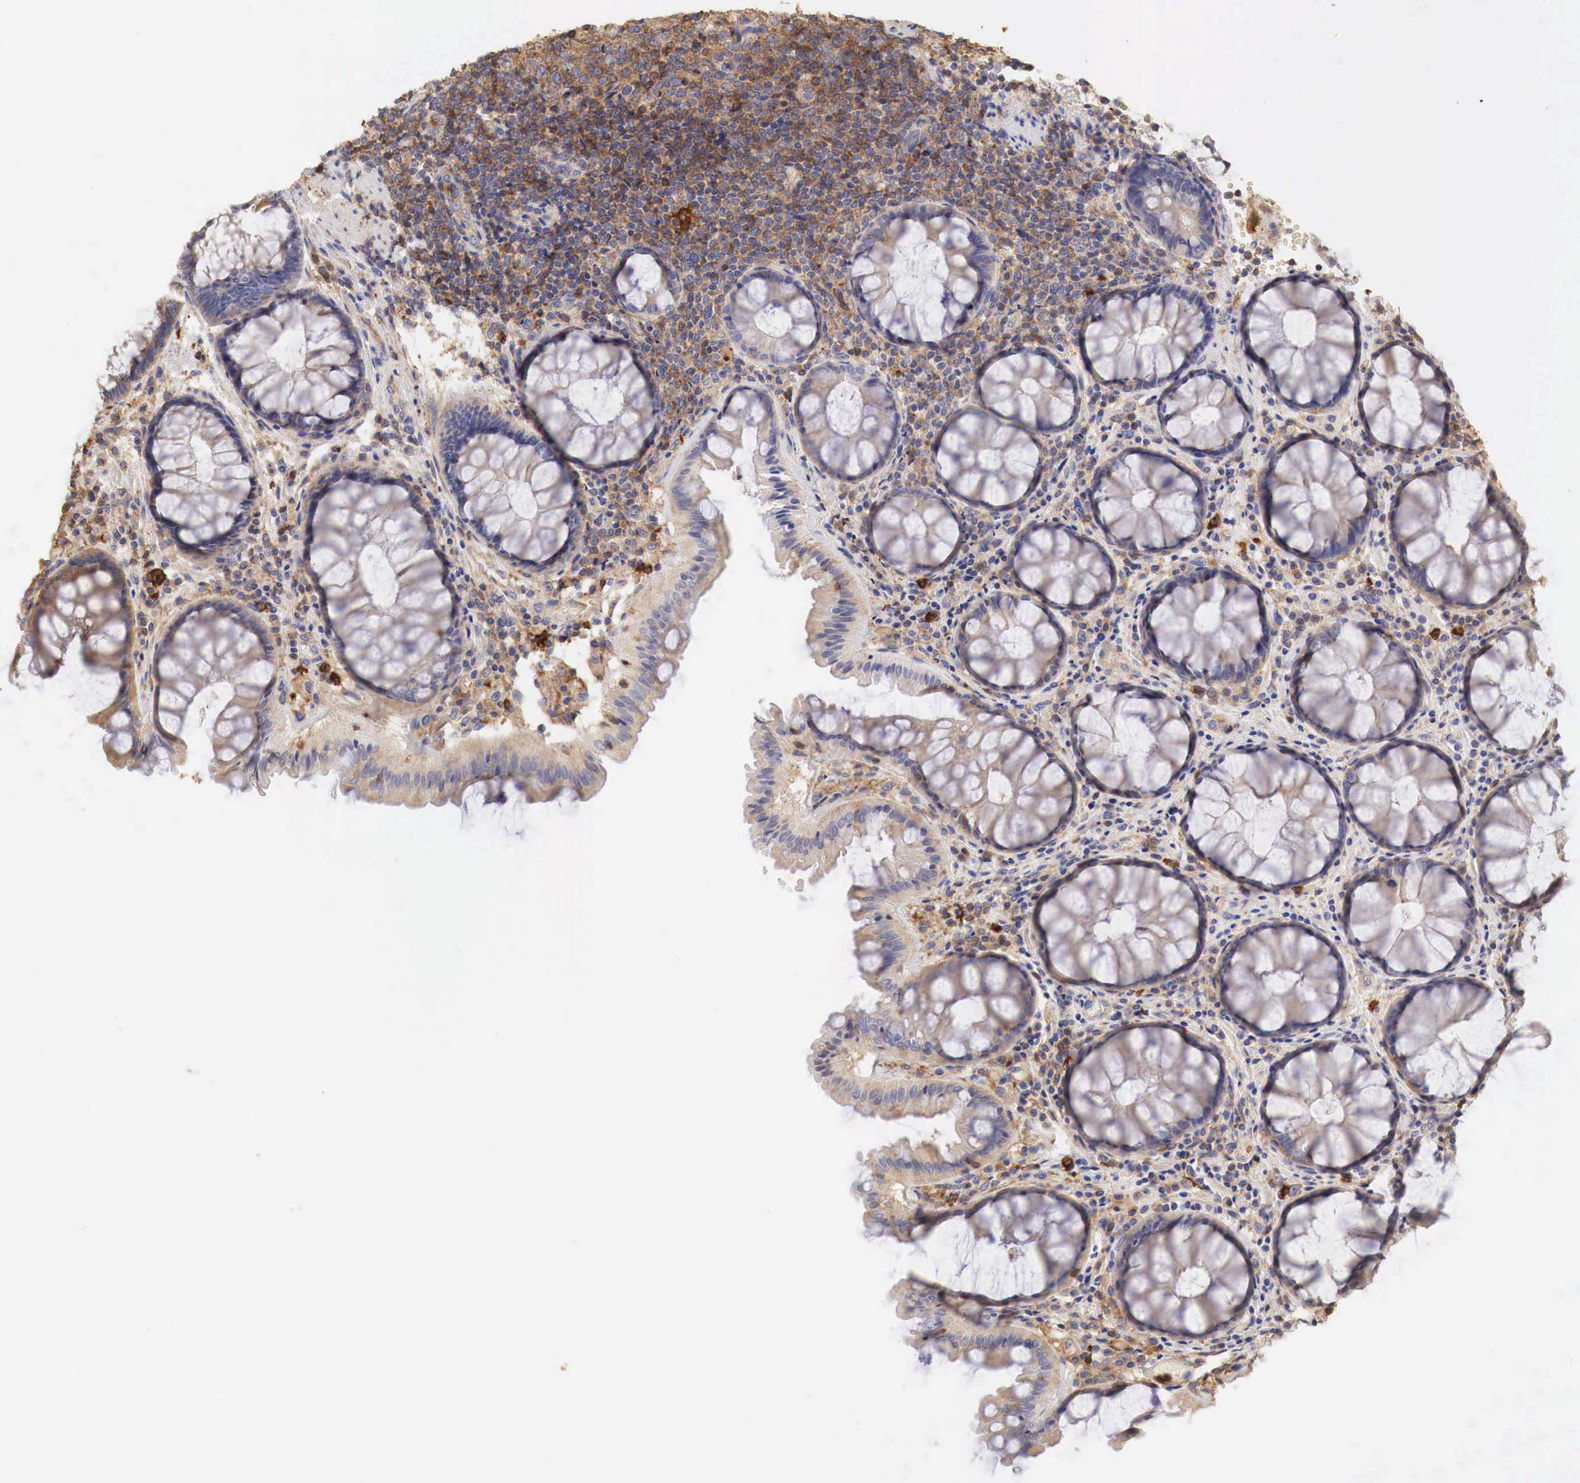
{"staining": {"intensity": "moderate", "quantity": ">75%", "location": "cytoplasmic/membranous"}, "tissue": "rectum", "cell_type": "Glandular cells", "image_type": "normal", "snomed": [{"axis": "morphology", "description": "Normal tissue, NOS"}, {"axis": "topography", "description": "Rectum"}], "caption": "Immunohistochemistry (DAB) staining of benign rectum reveals moderate cytoplasmic/membranous protein expression in about >75% of glandular cells. The protein of interest is shown in brown color, while the nuclei are stained blue.", "gene": "G6PD", "patient": {"sex": "male", "age": 77}}